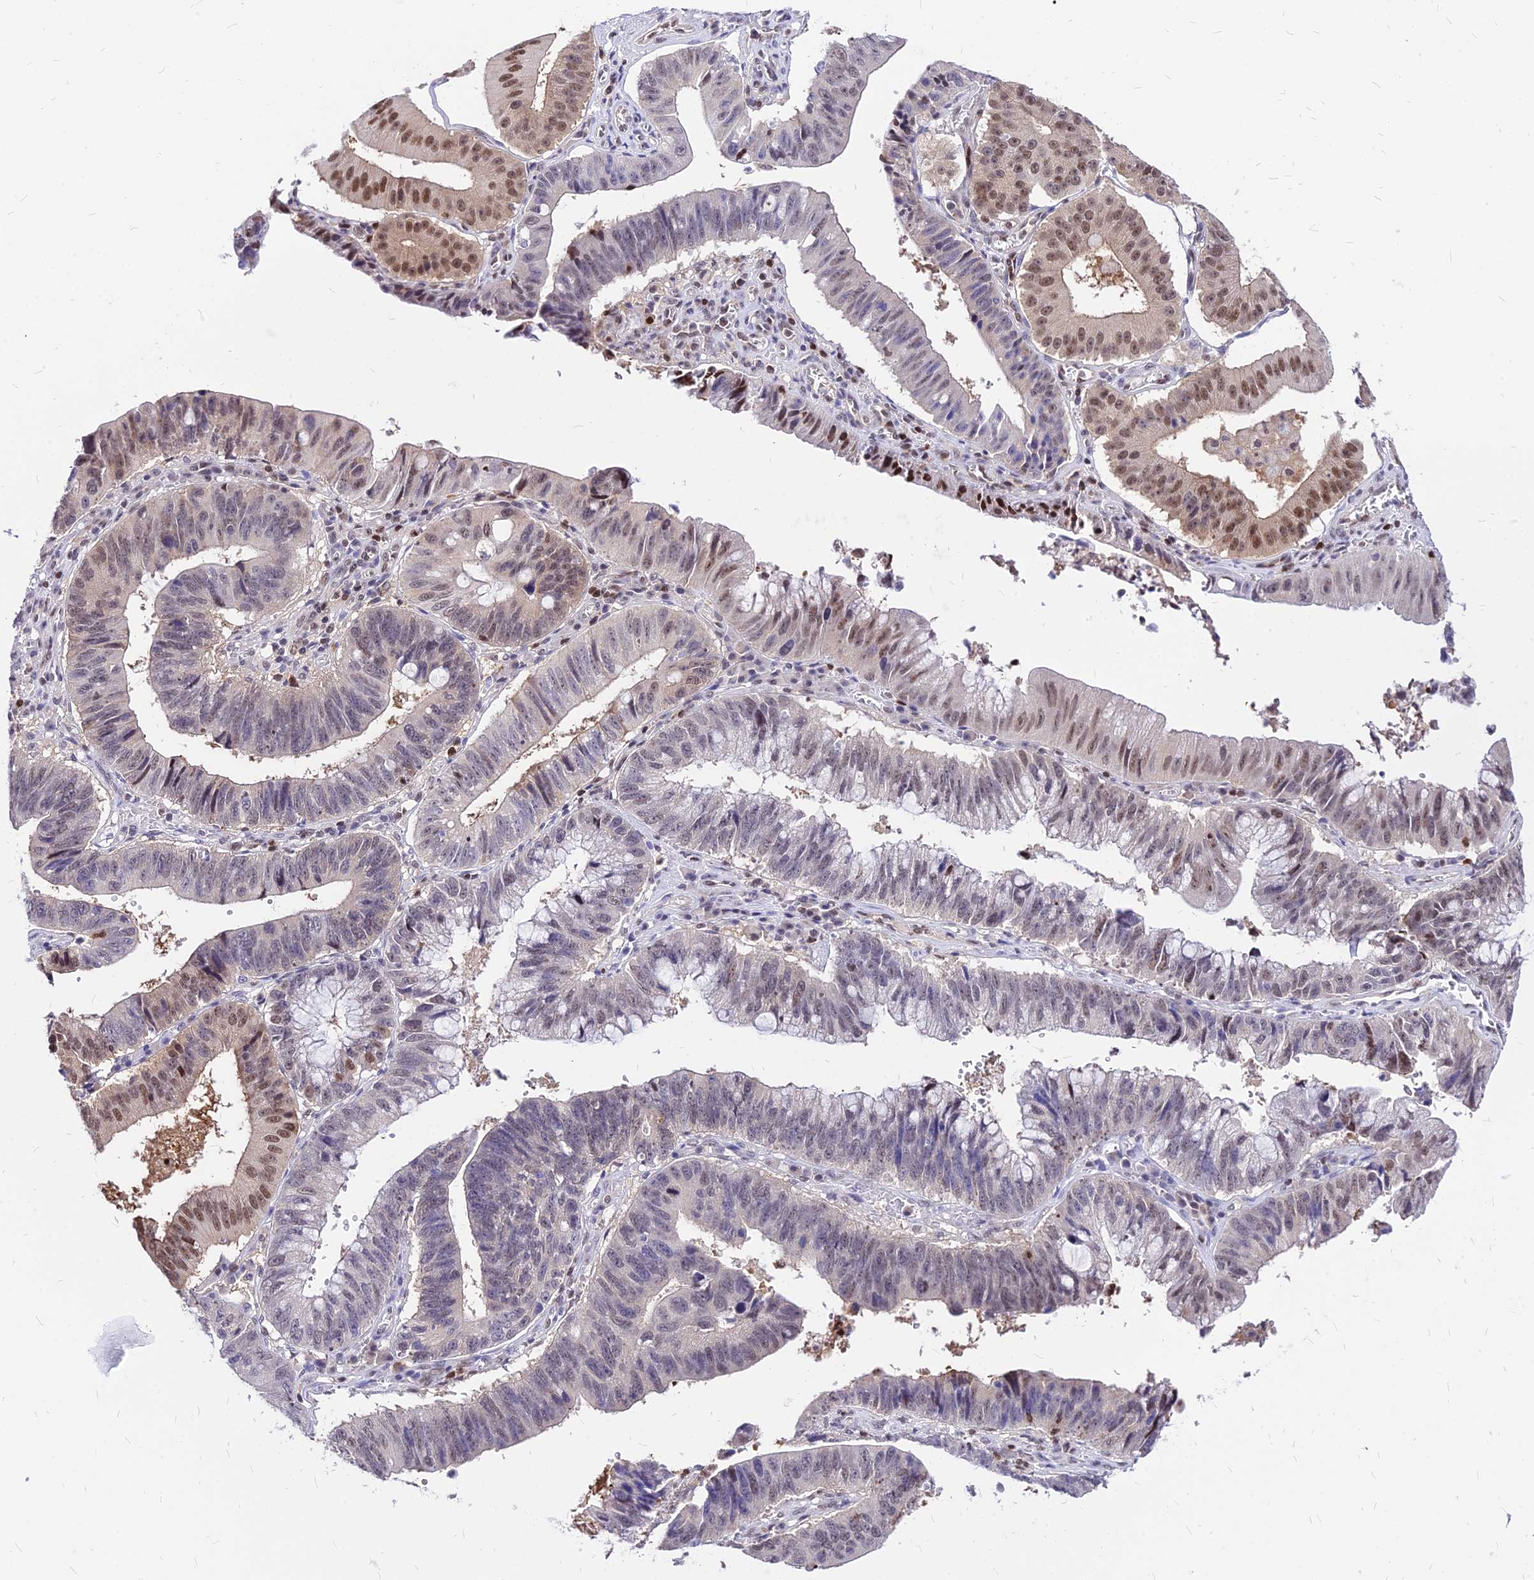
{"staining": {"intensity": "moderate", "quantity": "<25%", "location": "nuclear"}, "tissue": "stomach cancer", "cell_type": "Tumor cells", "image_type": "cancer", "snomed": [{"axis": "morphology", "description": "Adenocarcinoma, NOS"}, {"axis": "topography", "description": "Stomach"}], "caption": "A high-resolution image shows IHC staining of stomach cancer (adenocarcinoma), which exhibits moderate nuclear expression in about <25% of tumor cells.", "gene": "PAXX", "patient": {"sex": "male", "age": 59}}